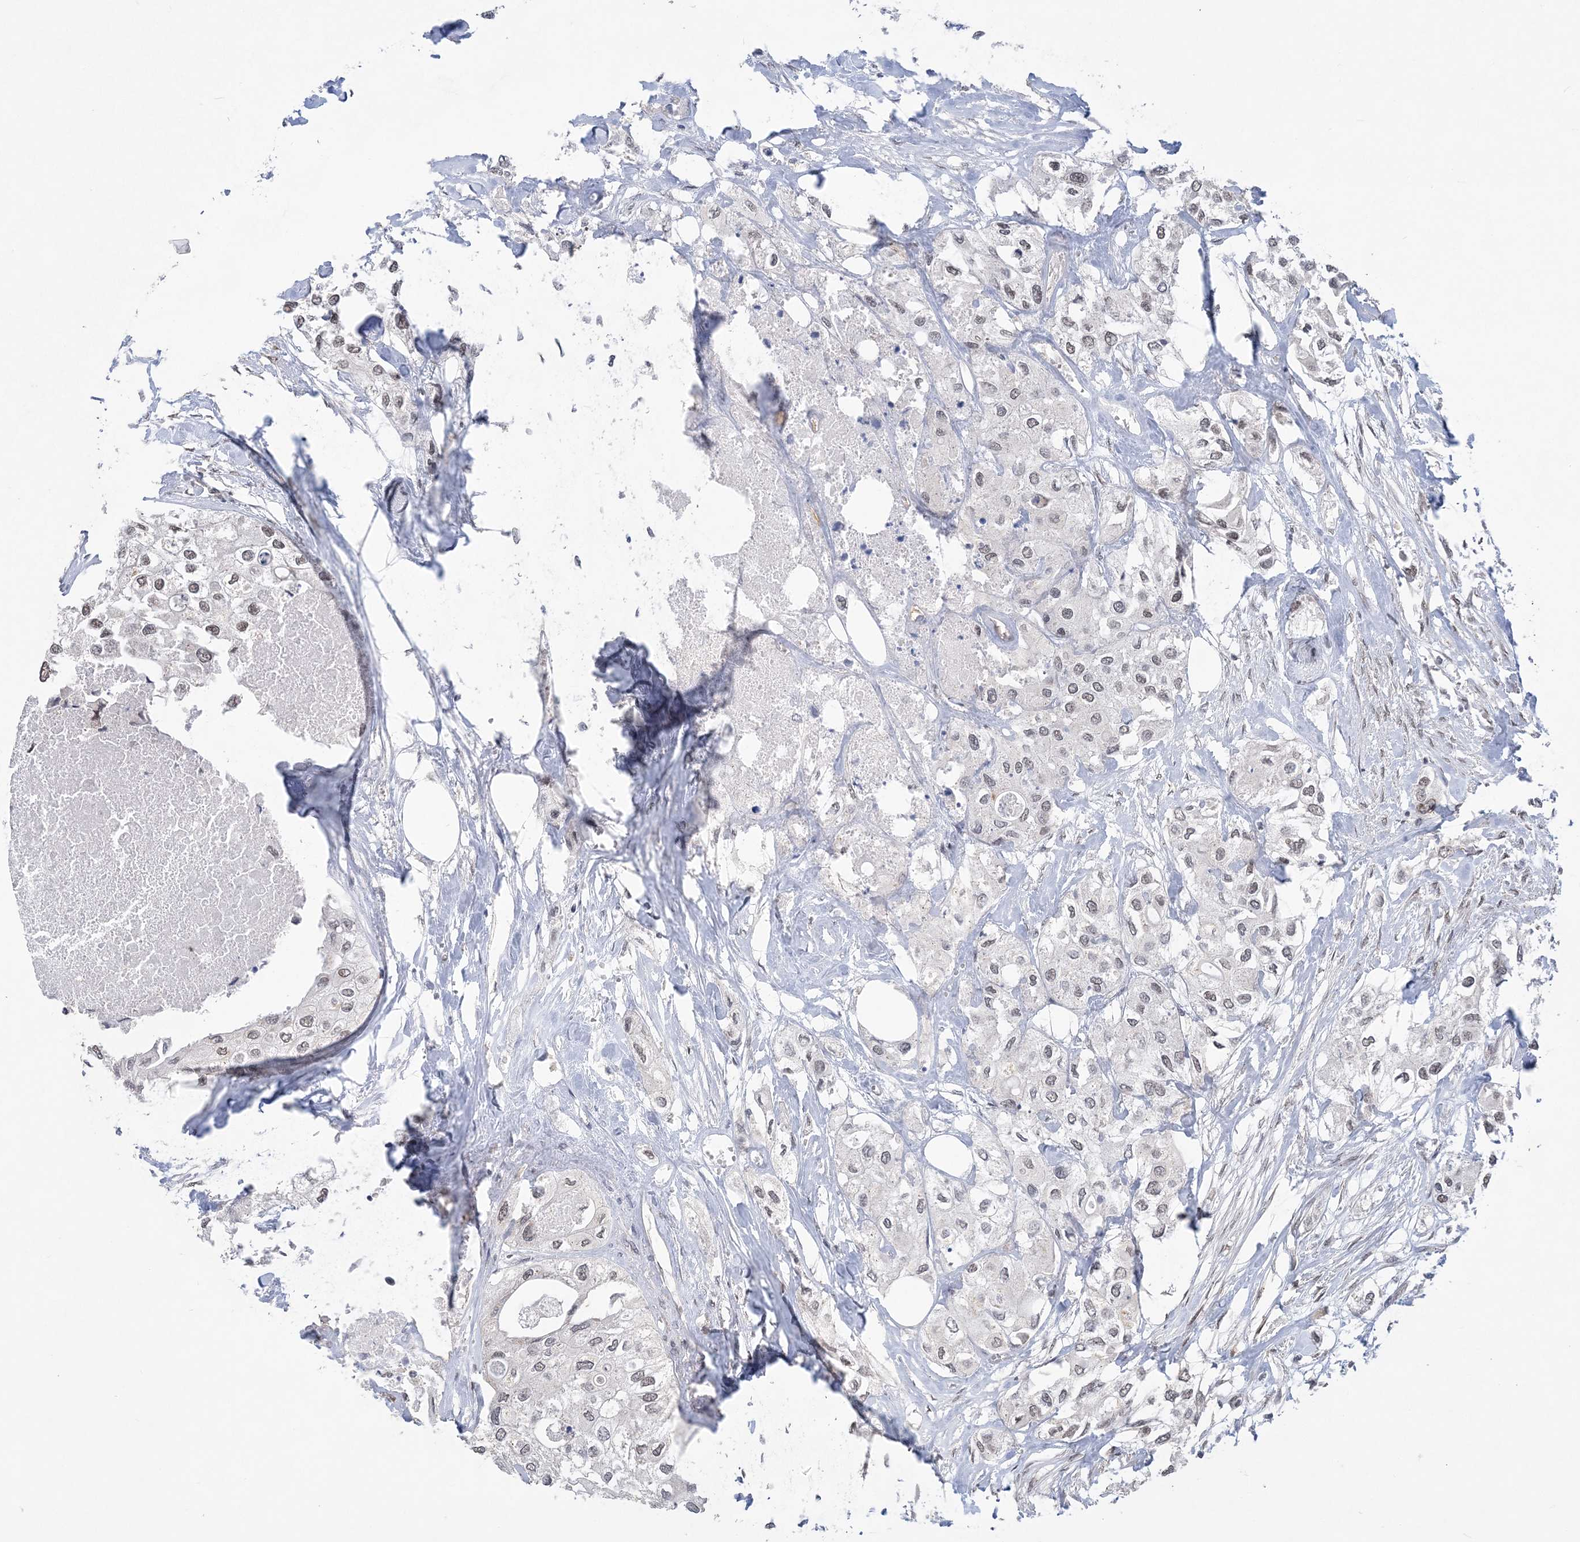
{"staining": {"intensity": "weak", "quantity": "25%-75%", "location": "nuclear"}, "tissue": "urothelial cancer", "cell_type": "Tumor cells", "image_type": "cancer", "snomed": [{"axis": "morphology", "description": "Urothelial carcinoma, High grade"}, {"axis": "topography", "description": "Urinary bladder"}], "caption": "A low amount of weak nuclear positivity is appreciated in about 25%-75% of tumor cells in urothelial cancer tissue.", "gene": "WAC", "patient": {"sex": "male", "age": 64}}